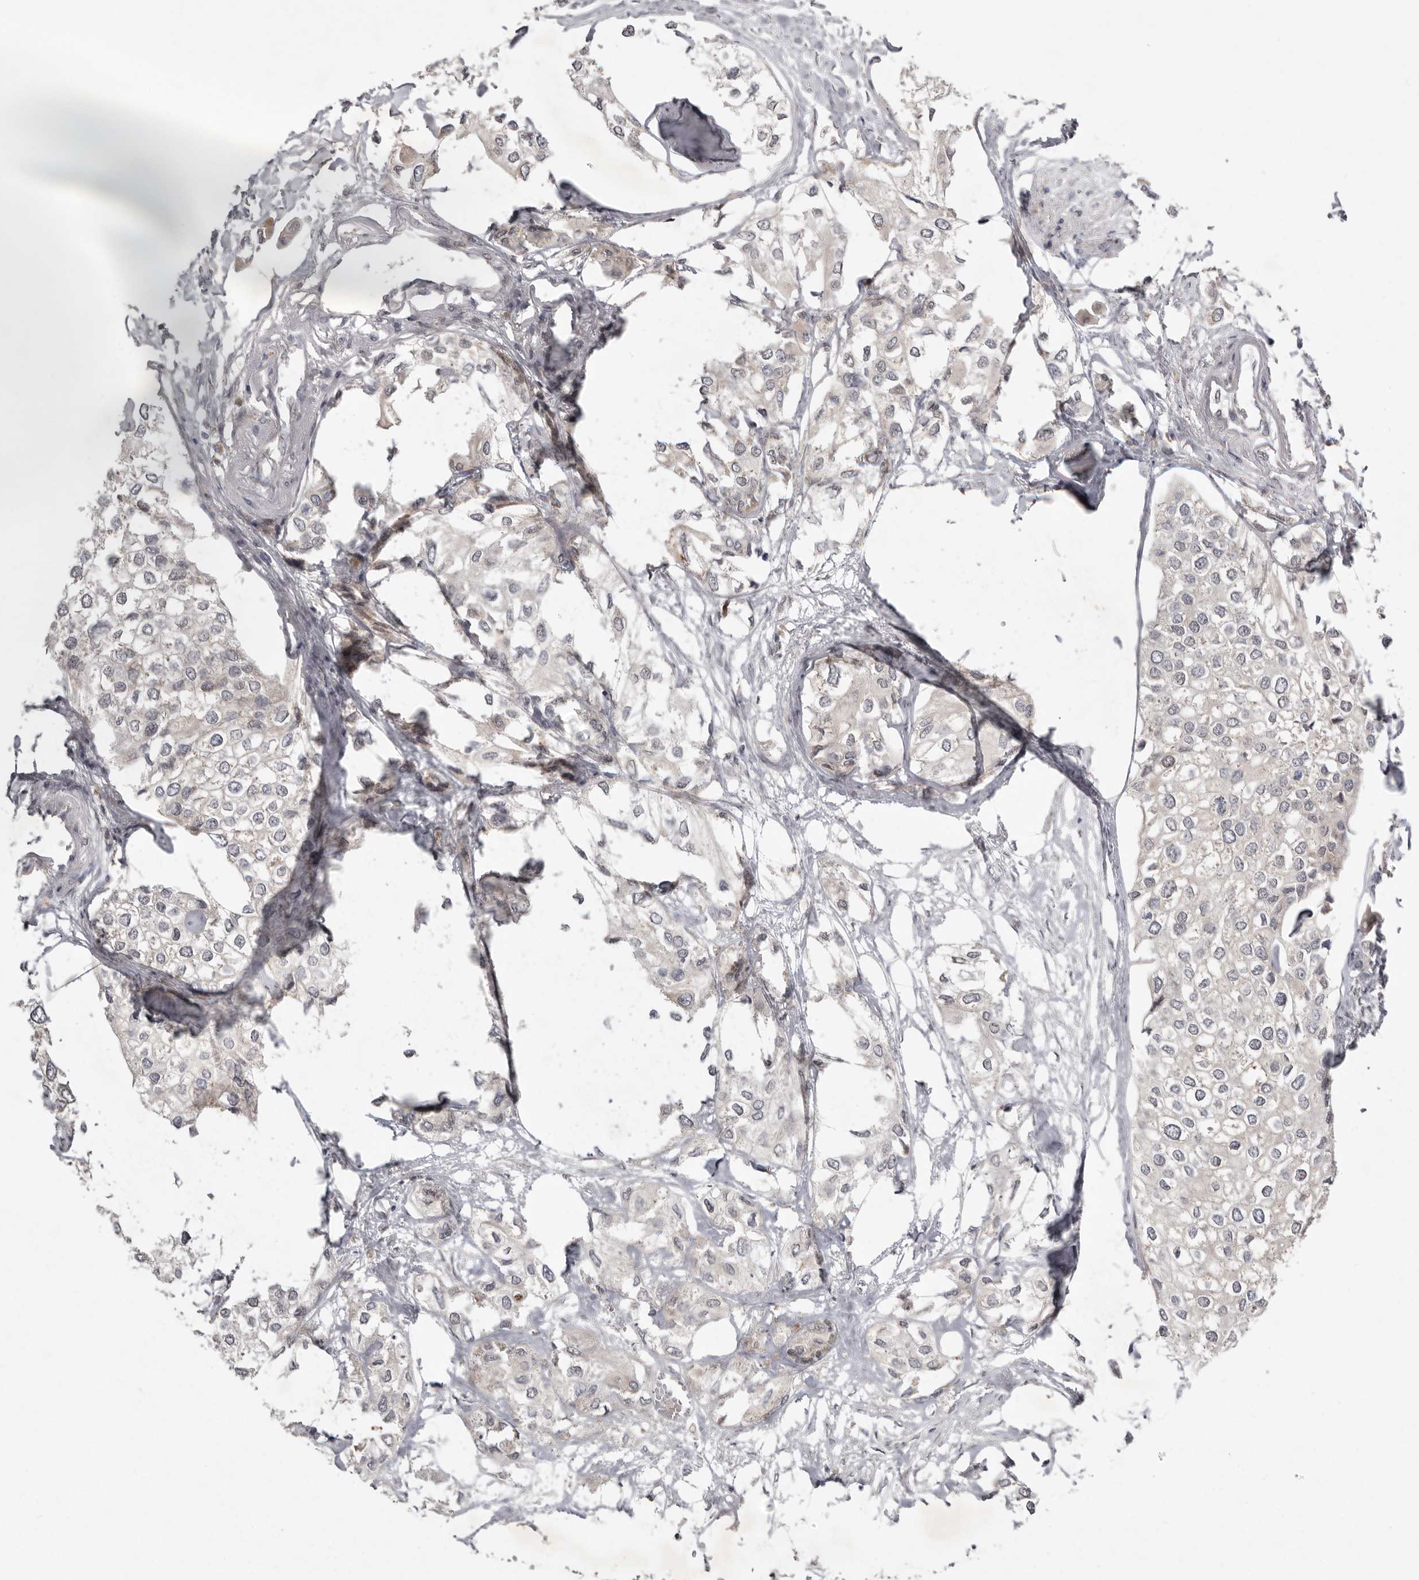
{"staining": {"intensity": "negative", "quantity": "none", "location": "none"}, "tissue": "urothelial cancer", "cell_type": "Tumor cells", "image_type": "cancer", "snomed": [{"axis": "morphology", "description": "Urothelial carcinoma, High grade"}, {"axis": "topography", "description": "Urinary bladder"}], "caption": "Immunohistochemistry micrograph of neoplastic tissue: human urothelial cancer stained with DAB displays no significant protein staining in tumor cells.", "gene": "NSUN4", "patient": {"sex": "male", "age": 64}}